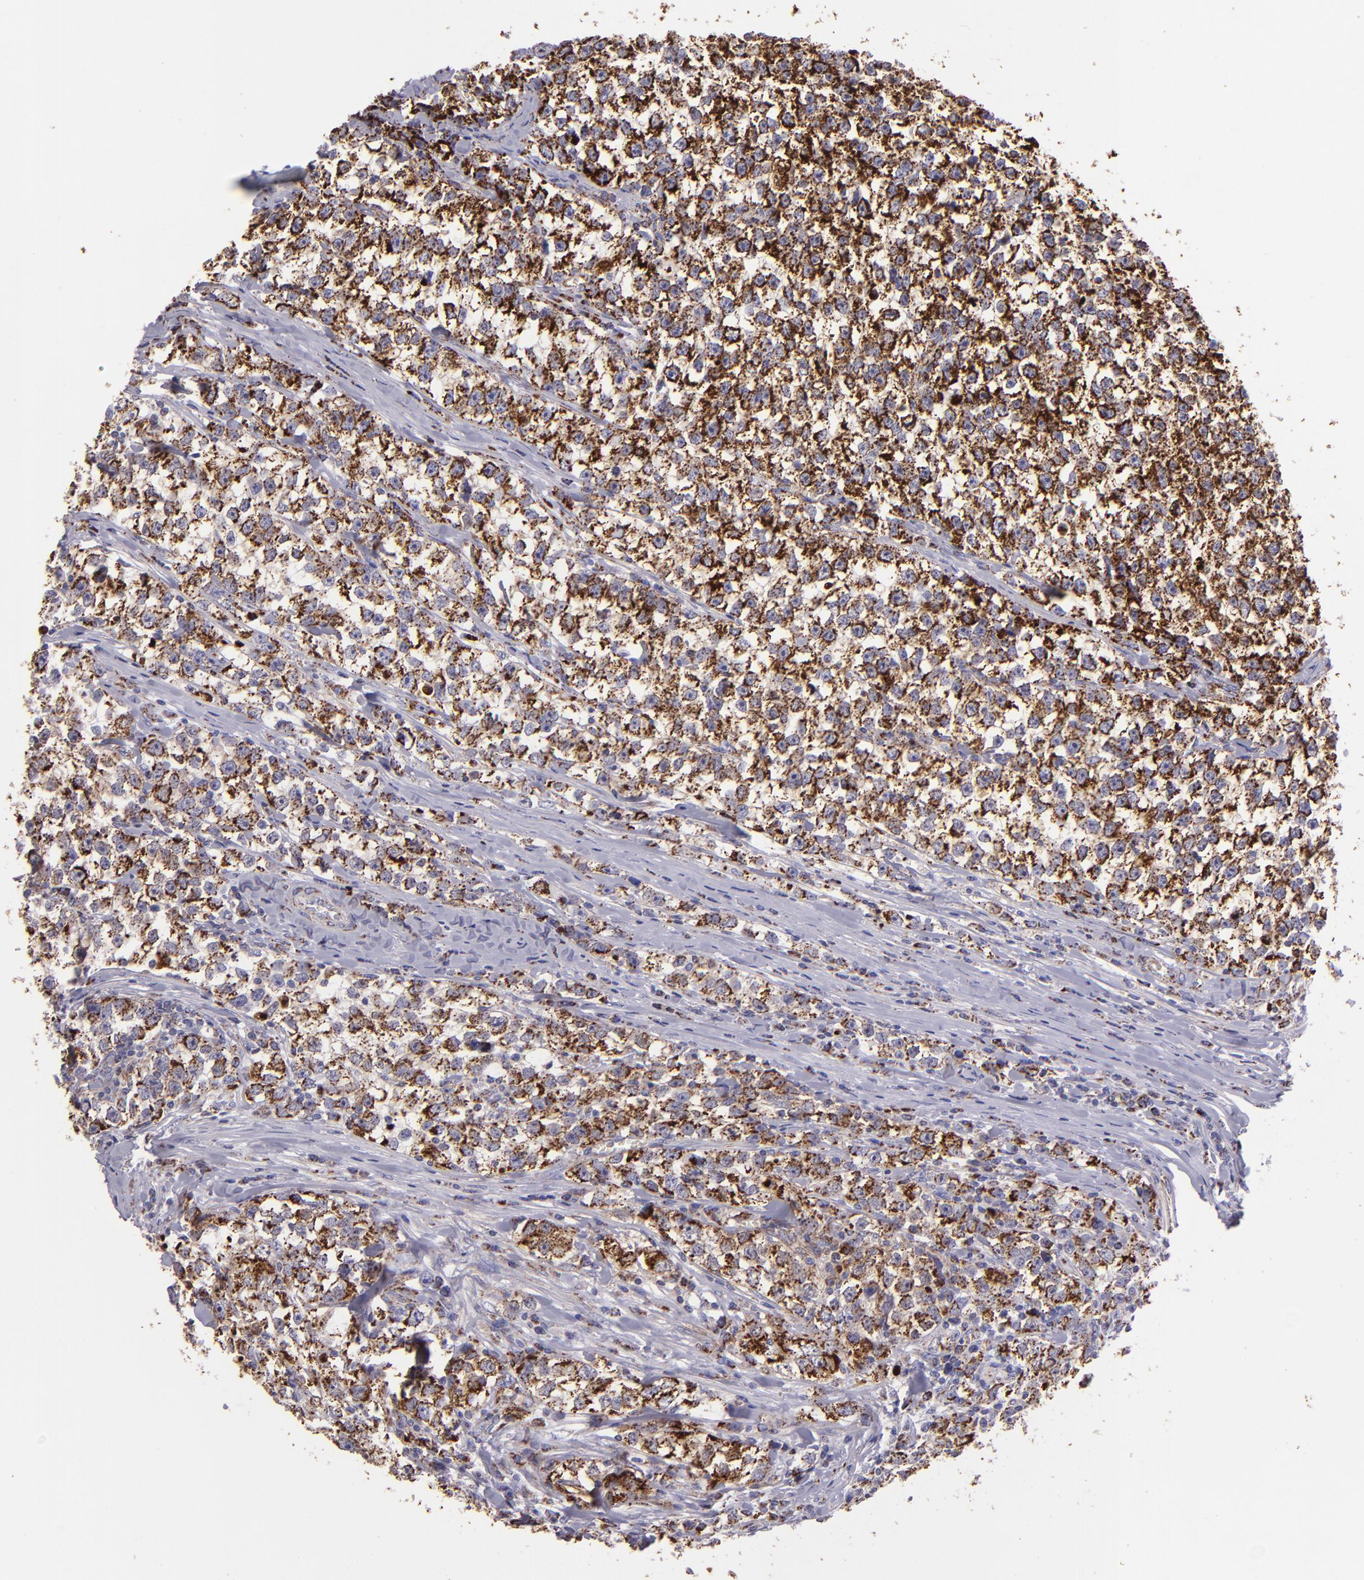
{"staining": {"intensity": "strong", "quantity": ">75%", "location": "cytoplasmic/membranous"}, "tissue": "testis cancer", "cell_type": "Tumor cells", "image_type": "cancer", "snomed": [{"axis": "morphology", "description": "Seminoma, NOS"}, {"axis": "morphology", "description": "Carcinoma, Embryonal, NOS"}, {"axis": "topography", "description": "Testis"}], "caption": "Tumor cells show high levels of strong cytoplasmic/membranous staining in approximately >75% of cells in testis cancer (seminoma).", "gene": "HSPD1", "patient": {"sex": "male", "age": 30}}